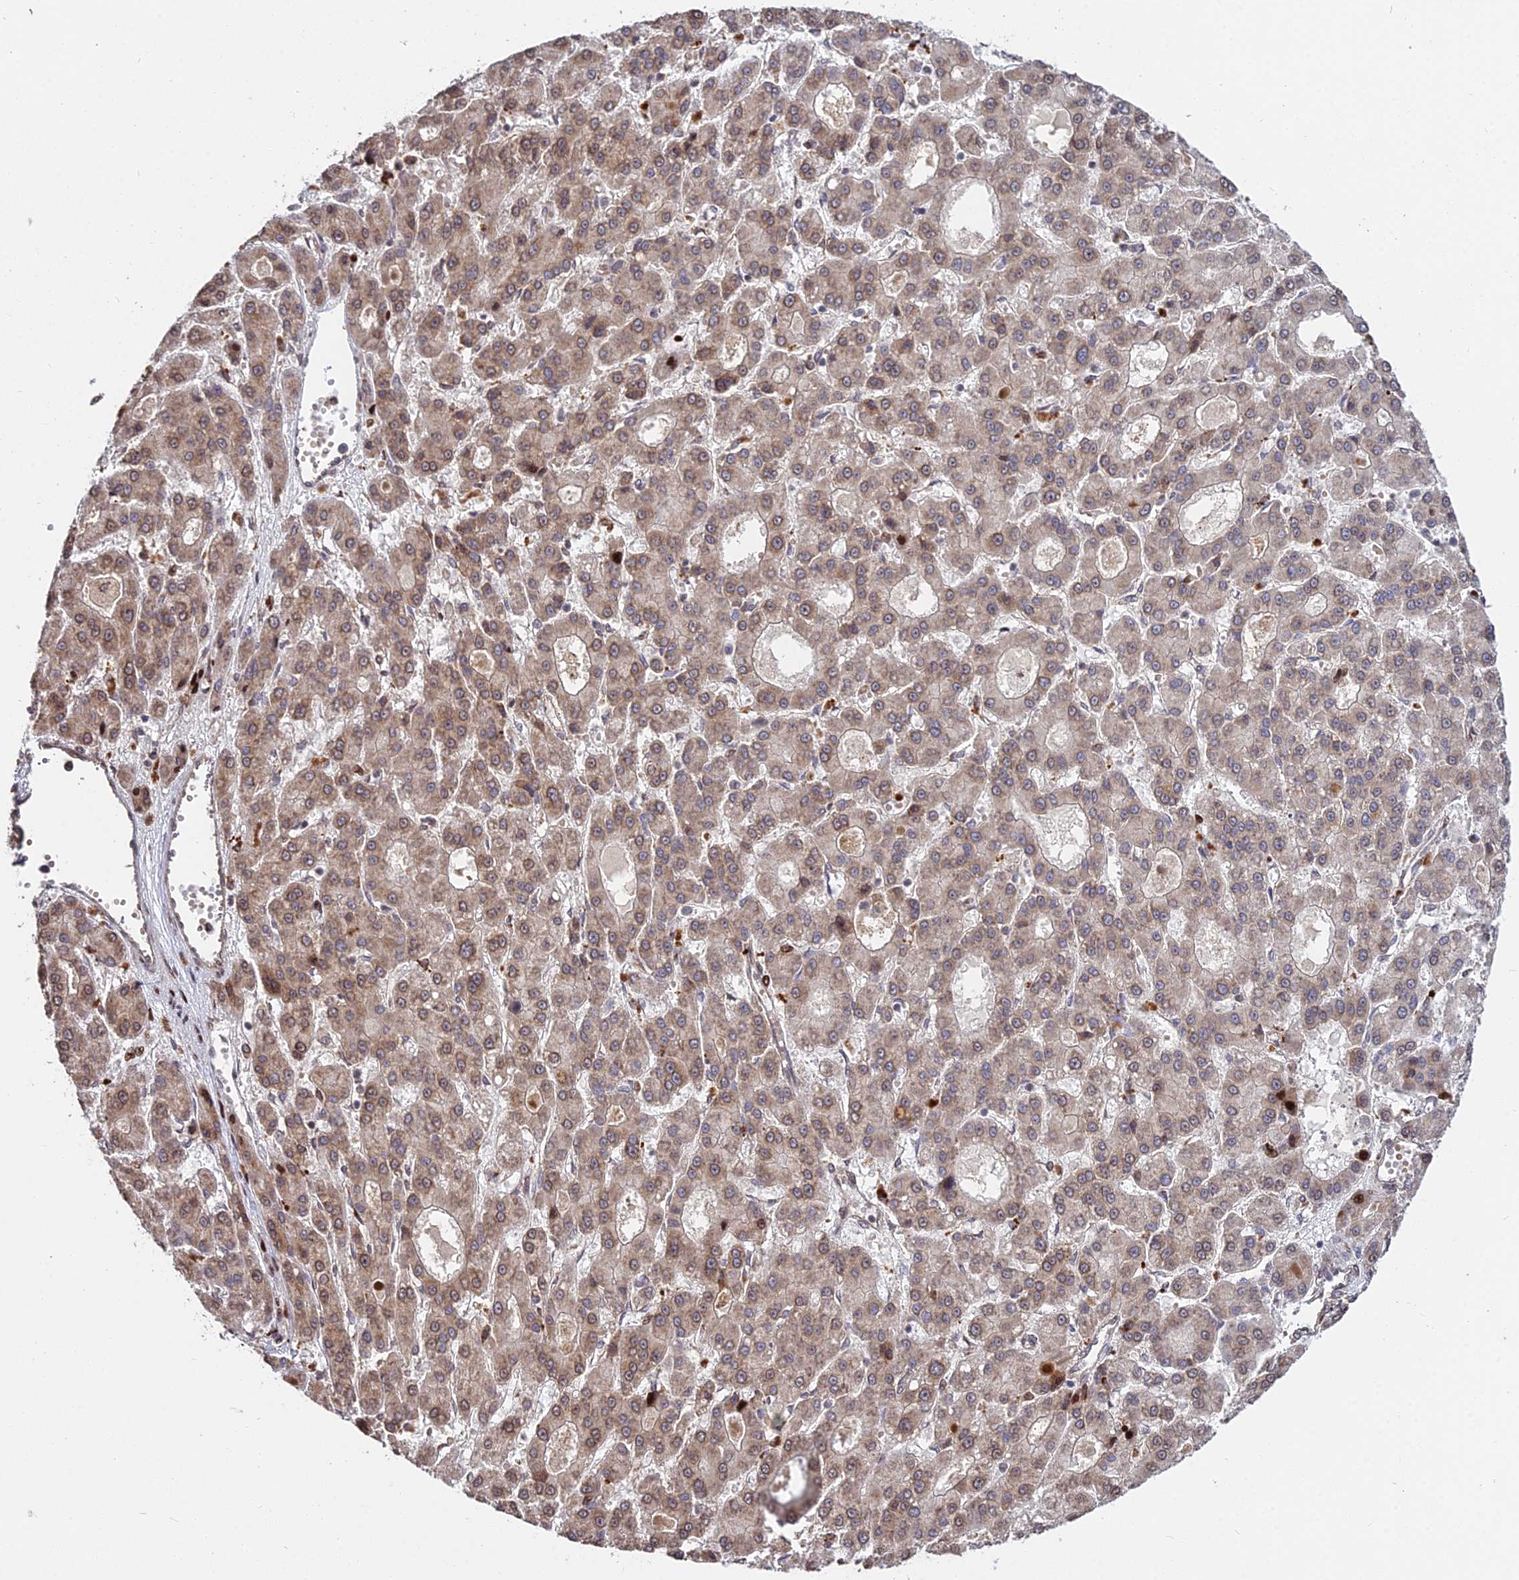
{"staining": {"intensity": "moderate", "quantity": ">75%", "location": "cytoplasmic/membranous"}, "tissue": "liver cancer", "cell_type": "Tumor cells", "image_type": "cancer", "snomed": [{"axis": "morphology", "description": "Carcinoma, Hepatocellular, NOS"}, {"axis": "topography", "description": "Liver"}], "caption": "Liver hepatocellular carcinoma stained with a brown dye displays moderate cytoplasmic/membranous positive staining in approximately >75% of tumor cells.", "gene": "RBMS2", "patient": {"sex": "male", "age": 70}}